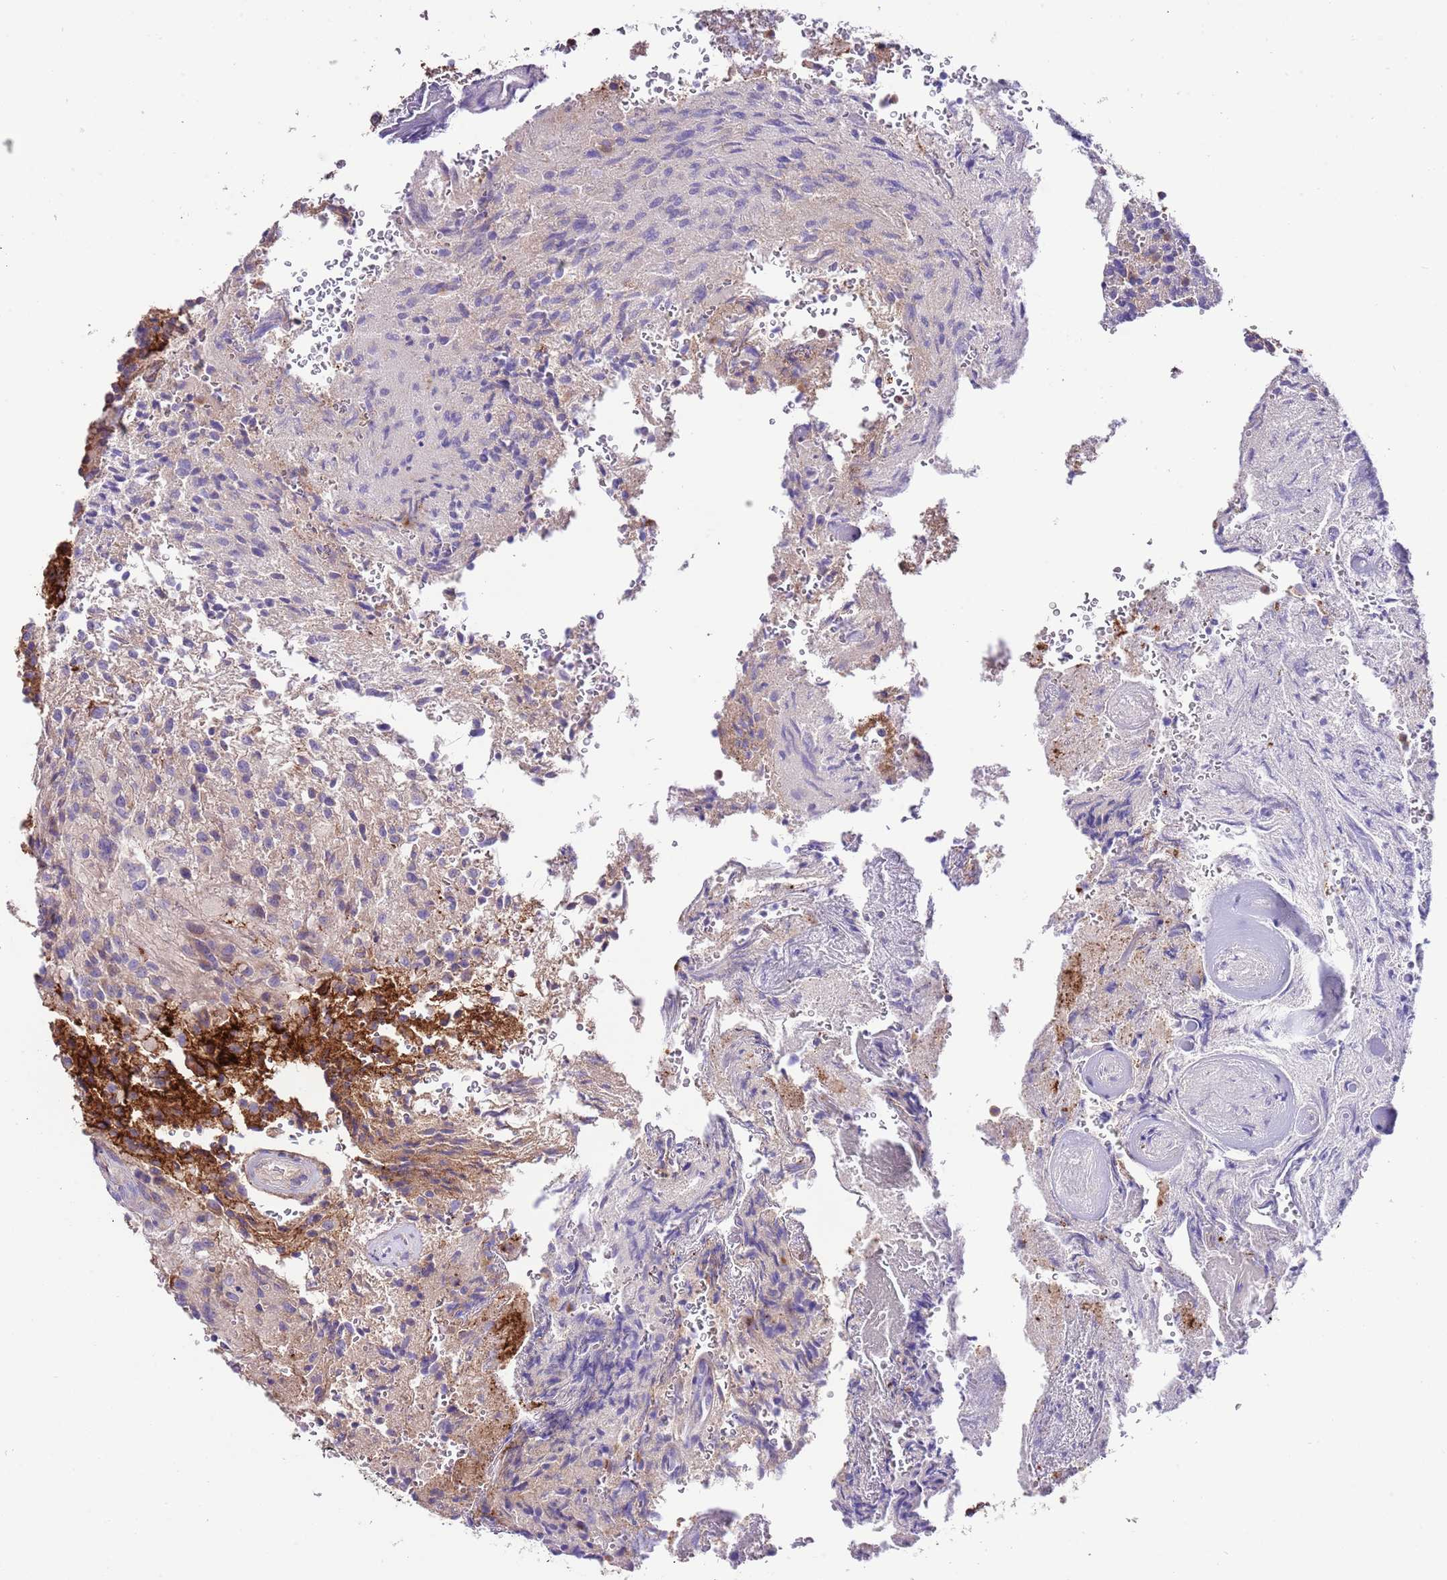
{"staining": {"intensity": "negative", "quantity": "none", "location": "none"}, "tissue": "glioma", "cell_type": "Tumor cells", "image_type": "cancer", "snomed": [{"axis": "morphology", "description": "Normal tissue, NOS"}, {"axis": "morphology", "description": "Glioma, malignant, High grade"}, {"axis": "topography", "description": "Cerebral cortex"}], "caption": "IHC of glioma displays no expression in tumor cells.", "gene": "RPS10", "patient": {"sex": "male", "age": 56}}